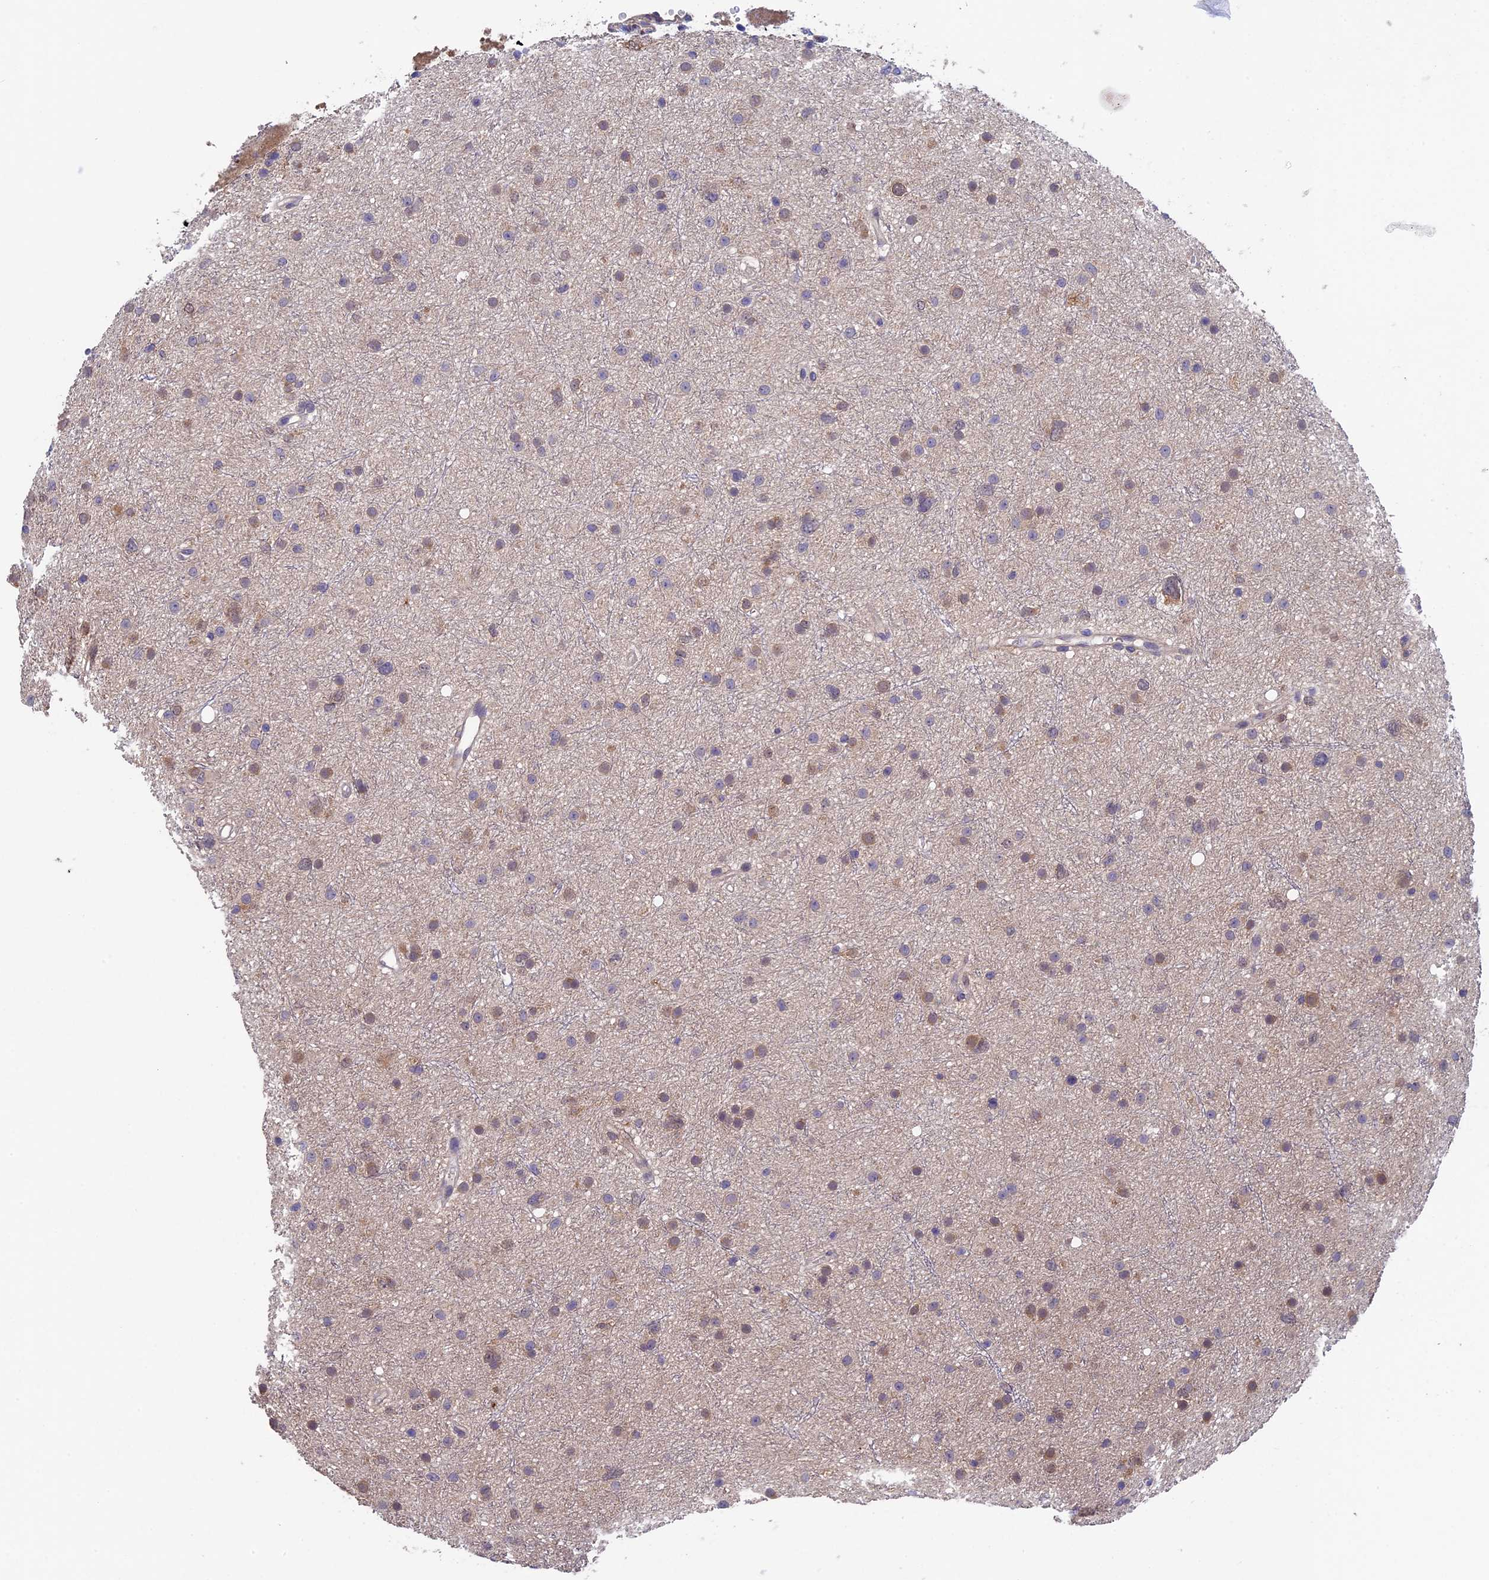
{"staining": {"intensity": "weak", "quantity": "25%-75%", "location": "cytoplasmic/membranous"}, "tissue": "glioma", "cell_type": "Tumor cells", "image_type": "cancer", "snomed": [{"axis": "morphology", "description": "Glioma, malignant, Low grade"}, {"axis": "topography", "description": "Cerebral cortex"}], "caption": "This is a micrograph of IHC staining of glioma, which shows weak staining in the cytoplasmic/membranous of tumor cells.", "gene": "LCMT1", "patient": {"sex": "female", "age": 39}}